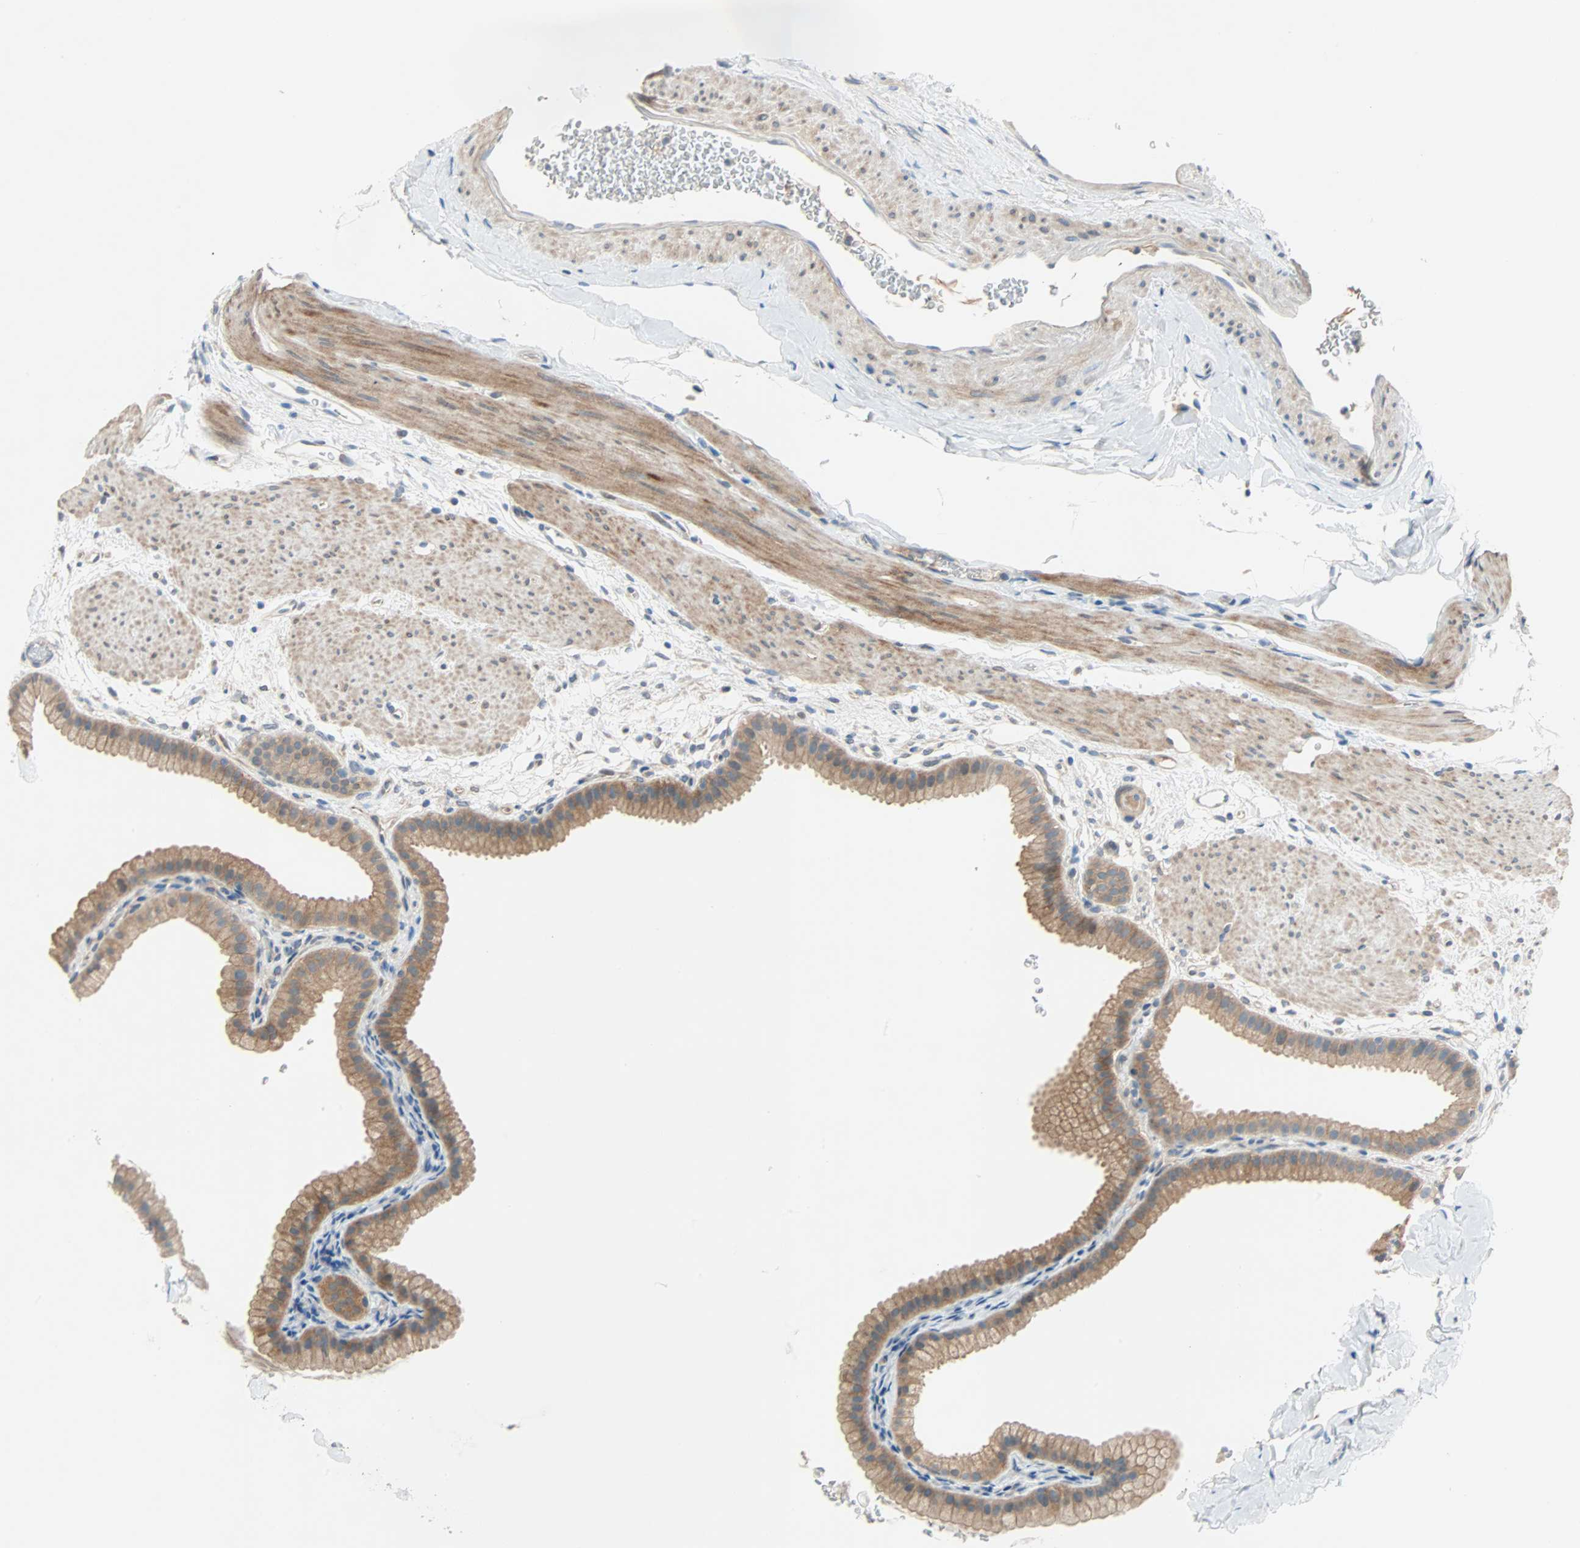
{"staining": {"intensity": "moderate", "quantity": ">75%", "location": "cytoplasmic/membranous"}, "tissue": "gallbladder", "cell_type": "Glandular cells", "image_type": "normal", "snomed": [{"axis": "morphology", "description": "Normal tissue, NOS"}, {"axis": "topography", "description": "Gallbladder"}], "caption": "A high-resolution micrograph shows IHC staining of normal gallbladder, which reveals moderate cytoplasmic/membranous positivity in approximately >75% of glandular cells. Ihc stains the protein in brown and the nuclei are stained blue.", "gene": "TNFRSF12A", "patient": {"sex": "female", "age": 64}}